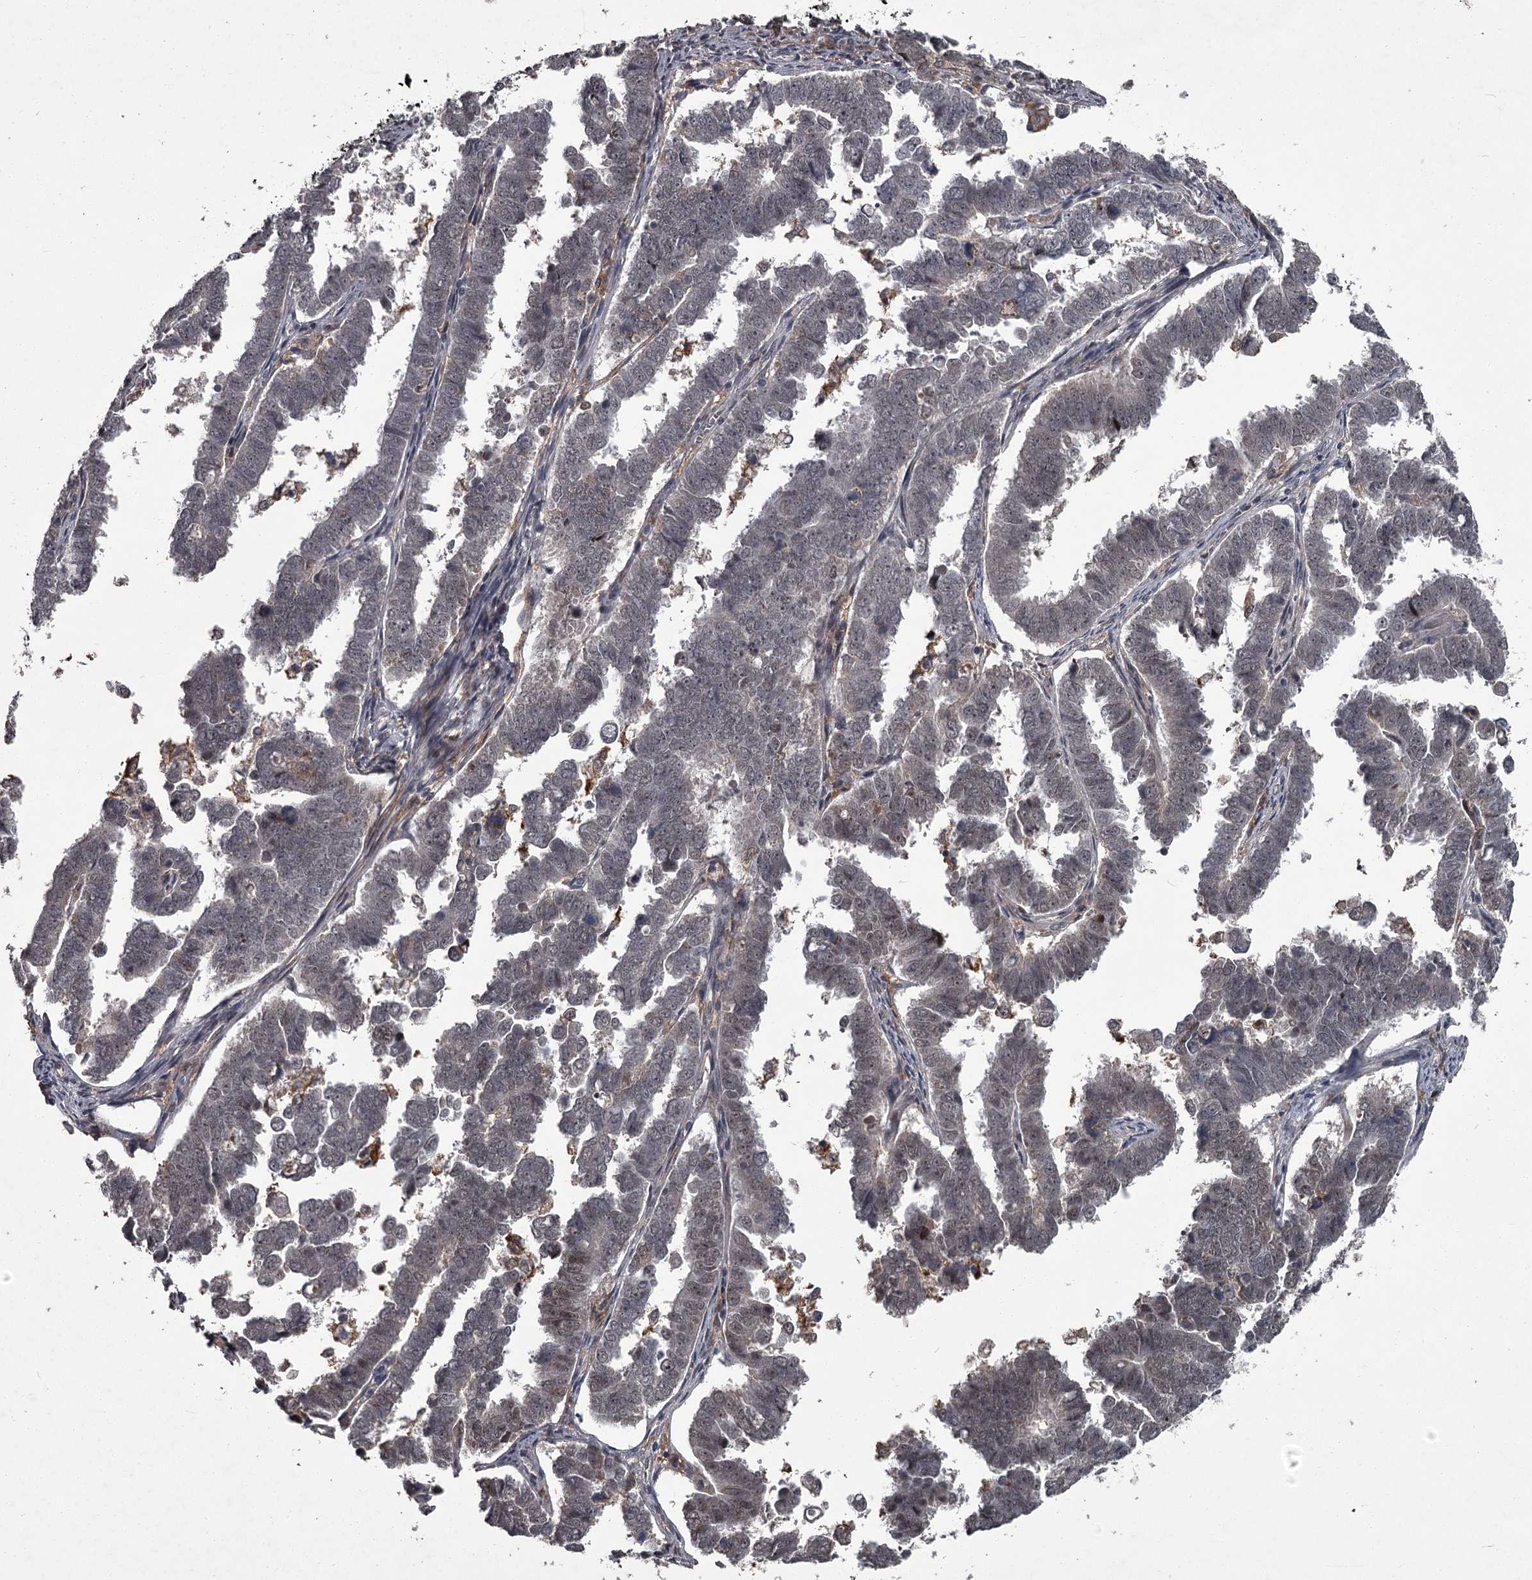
{"staining": {"intensity": "weak", "quantity": "25%-75%", "location": "nuclear"}, "tissue": "endometrial cancer", "cell_type": "Tumor cells", "image_type": "cancer", "snomed": [{"axis": "morphology", "description": "Adenocarcinoma, NOS"}, {"axis": "topography", "description": "Endometrium"}], "caption": "Immunohistochemical staining of human endometrial adenocarcinoma reveals low levels of weak nuclear staining in approximately 25%-75% of tumor cells.", "gene": "FLVCR2", "patient": {"sex": "female", "age": 75}}